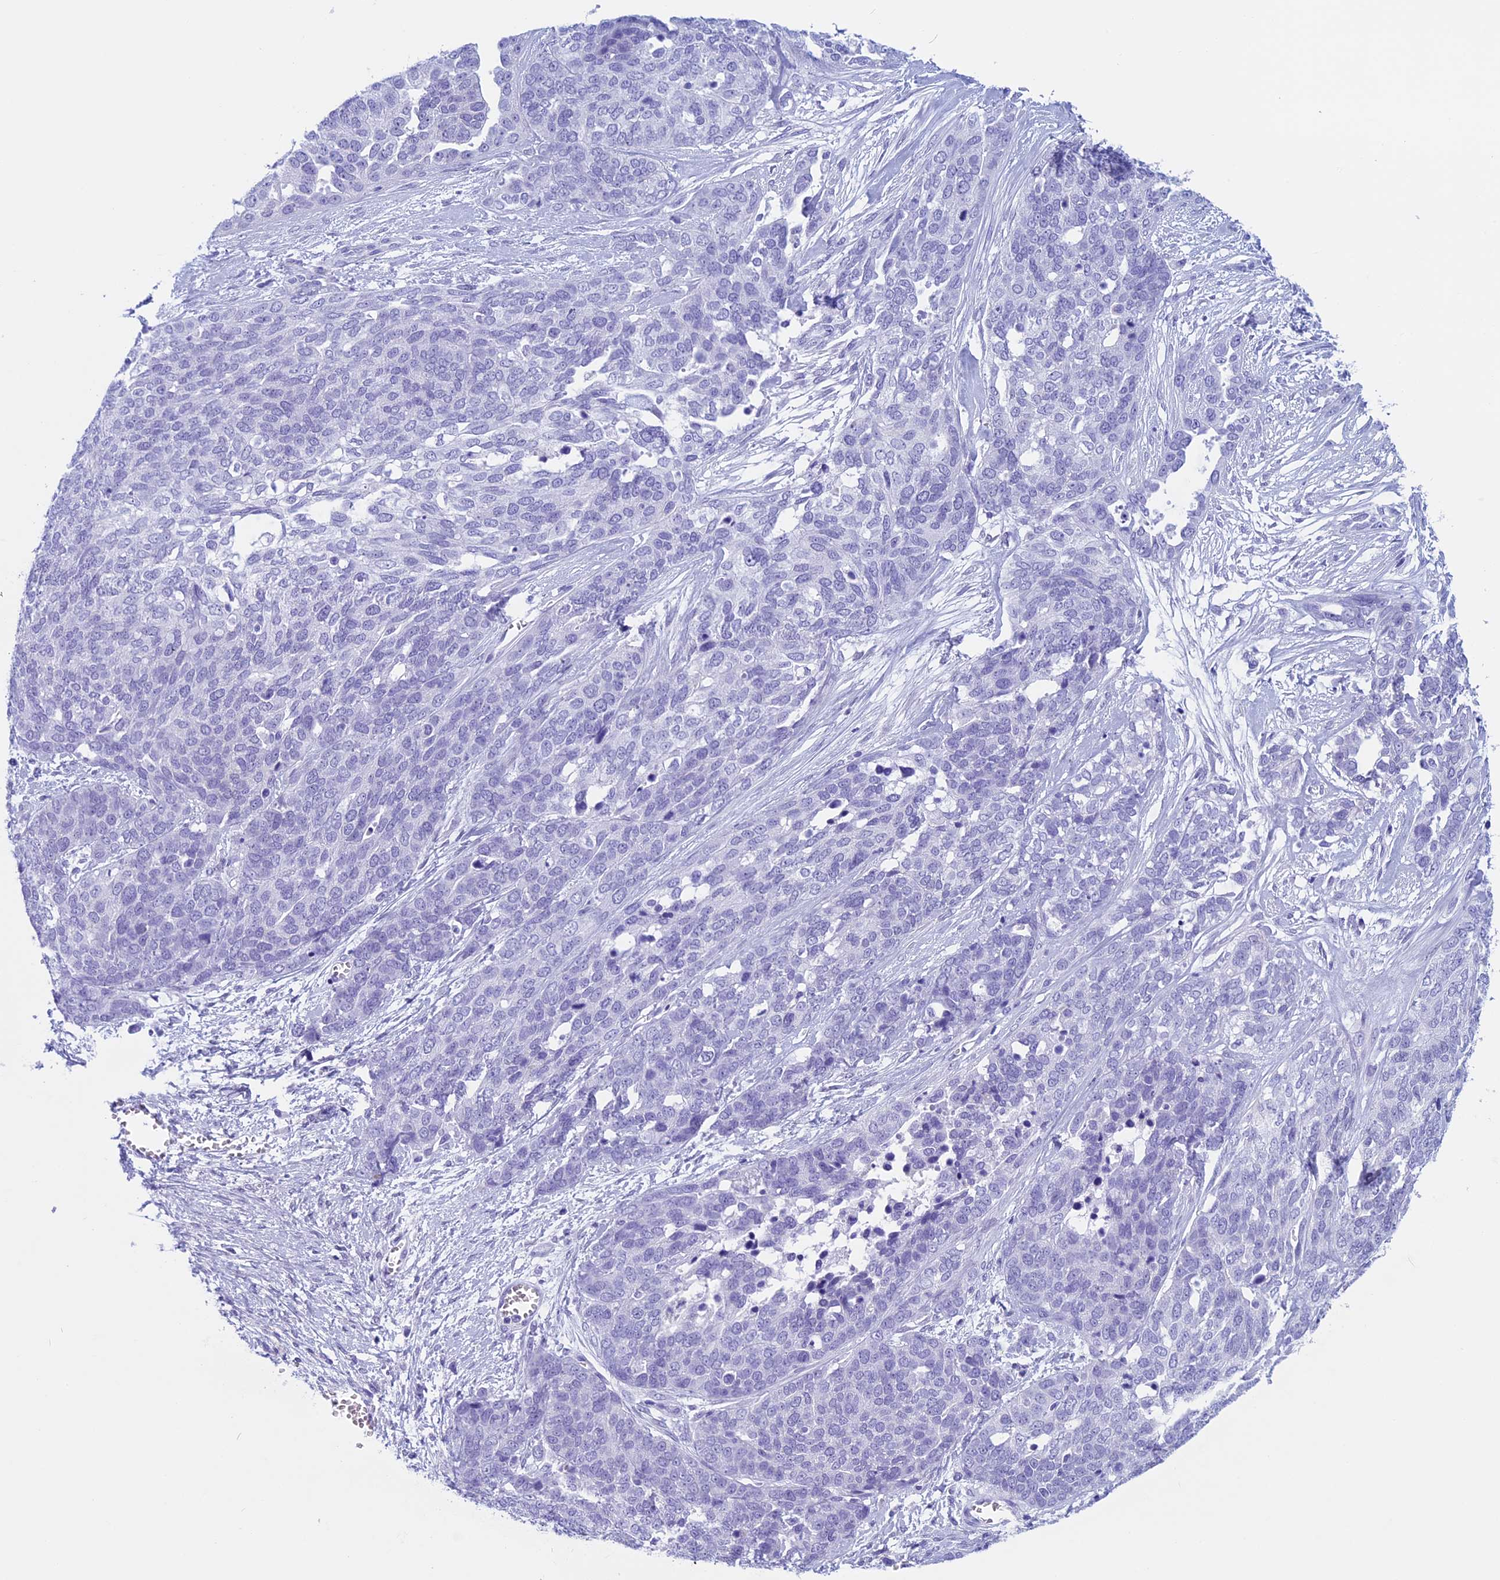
{"staining": {"intensity": "negative", "quantity": "none", "location": "none"}, "tissue": "ovarian cancer", "cell_type": "Tumor cells", "image_type": "cancer", "snomed": [{"axis": "morphology", "description": "Cystadenocarcinoma, serous, NOS"}, {"axis": "topography", "description": "Ovary"}], "caption": "Image shows no protein expression in tumor cells of serous cystadenocarcinoma (ovarian) tissue.", "gene": "FAM169A", "patient": {"sex": "female", "age": 44}}